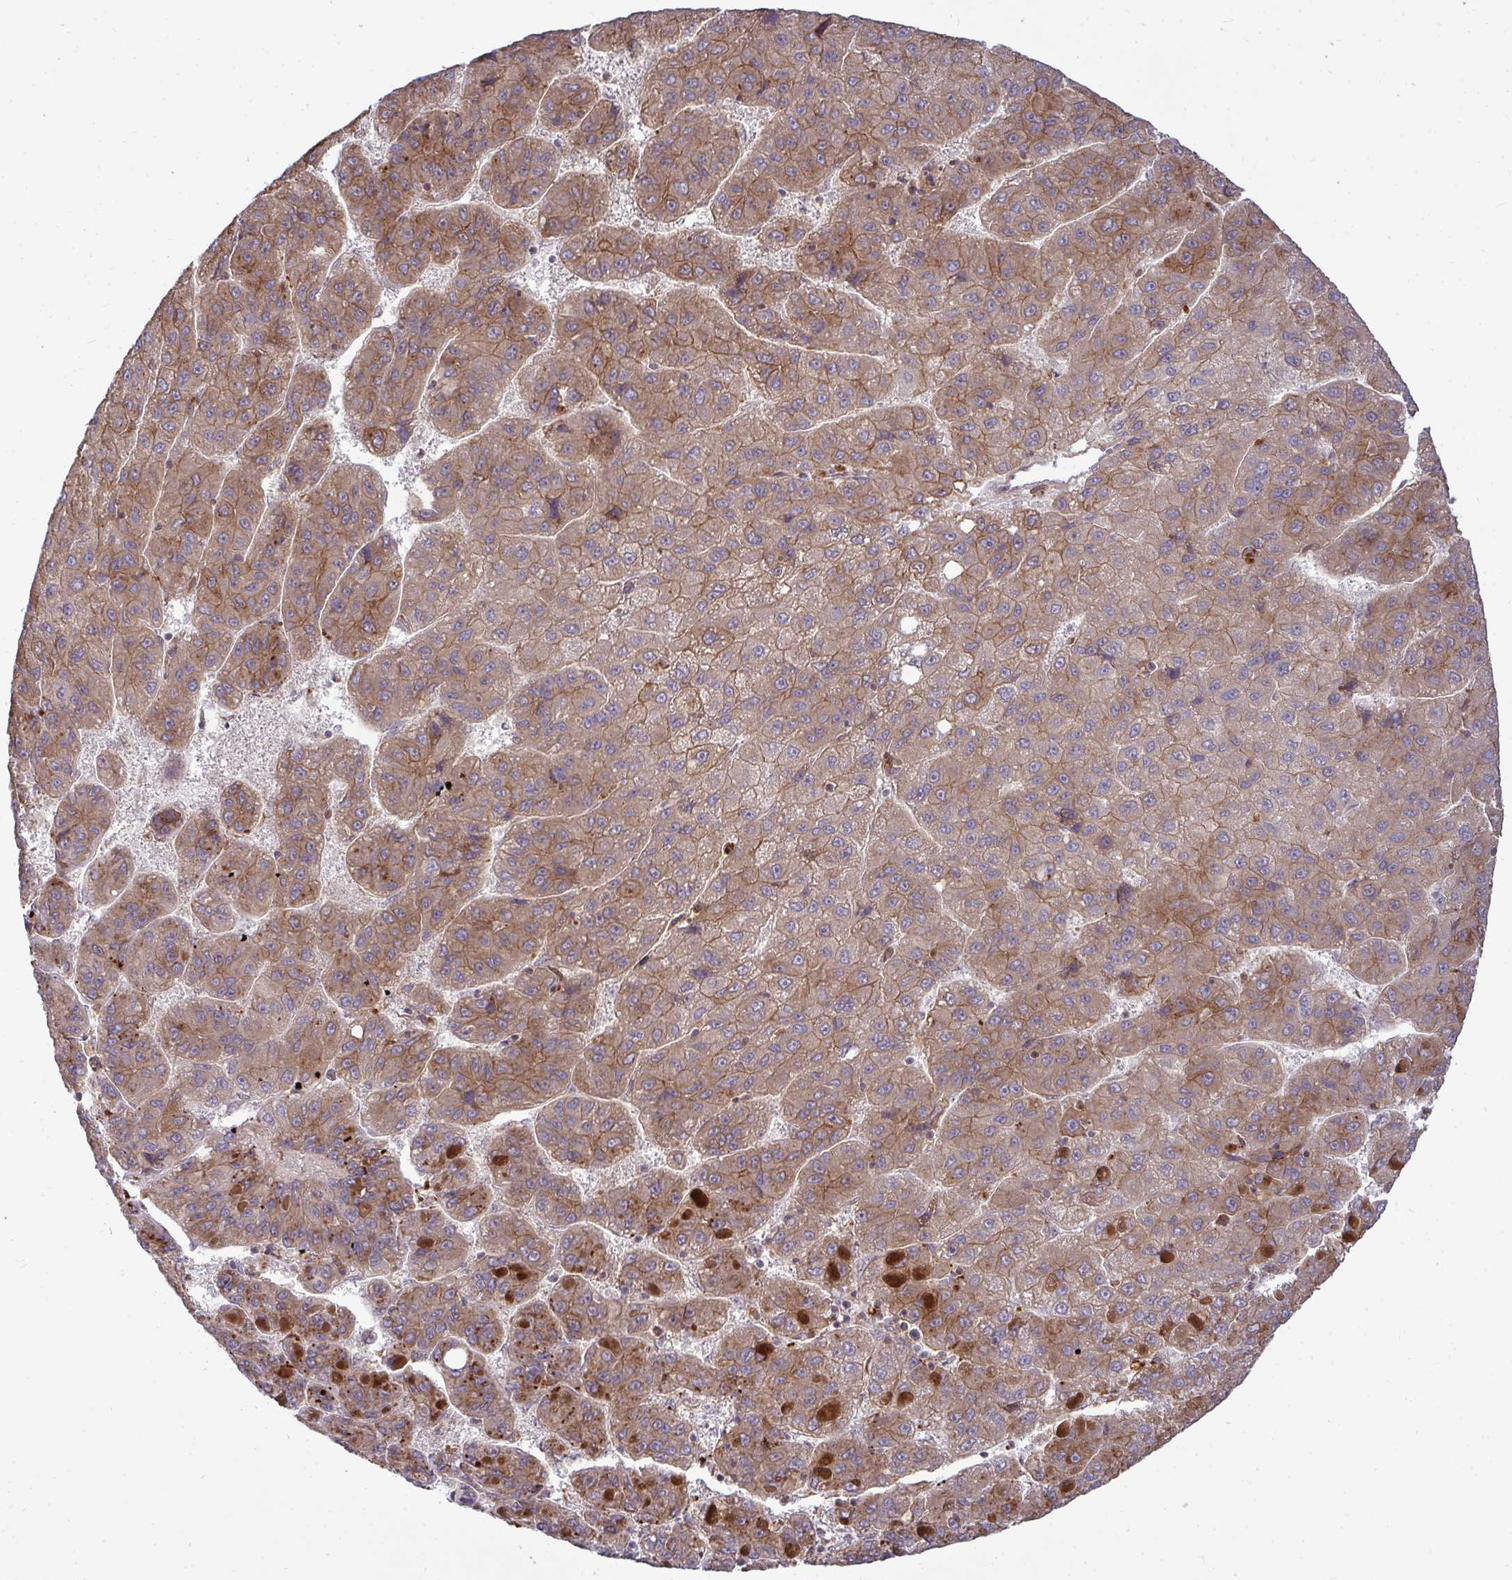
{"staining": {"intensity": "moderate", "quantity": ">75%", "location": "cytoplasmic/membranous"}, "tissue": "liver cancer", "cell_type": "Tumor cells", "image_type": "cancer", "snomed": [{"axis": "morphology", "description": "Carcinoma, Hepatocellular, NOS"}, {"axis": "topography", "description": "Liver"}], "caption": "IHC staining of liver cancer, which demonstrates medium levels of moderate cytoplasmic/membranous staining in about >75% of tumor cells indicating moderate cytoplasmic/membranous protein expression. The staining was performed using DAB (brown) for protein detection and nuclei were counterstained in hematoxylin (blue).", "gene": "TRIM44", "patient": {"sex": "female", "age": 82}}